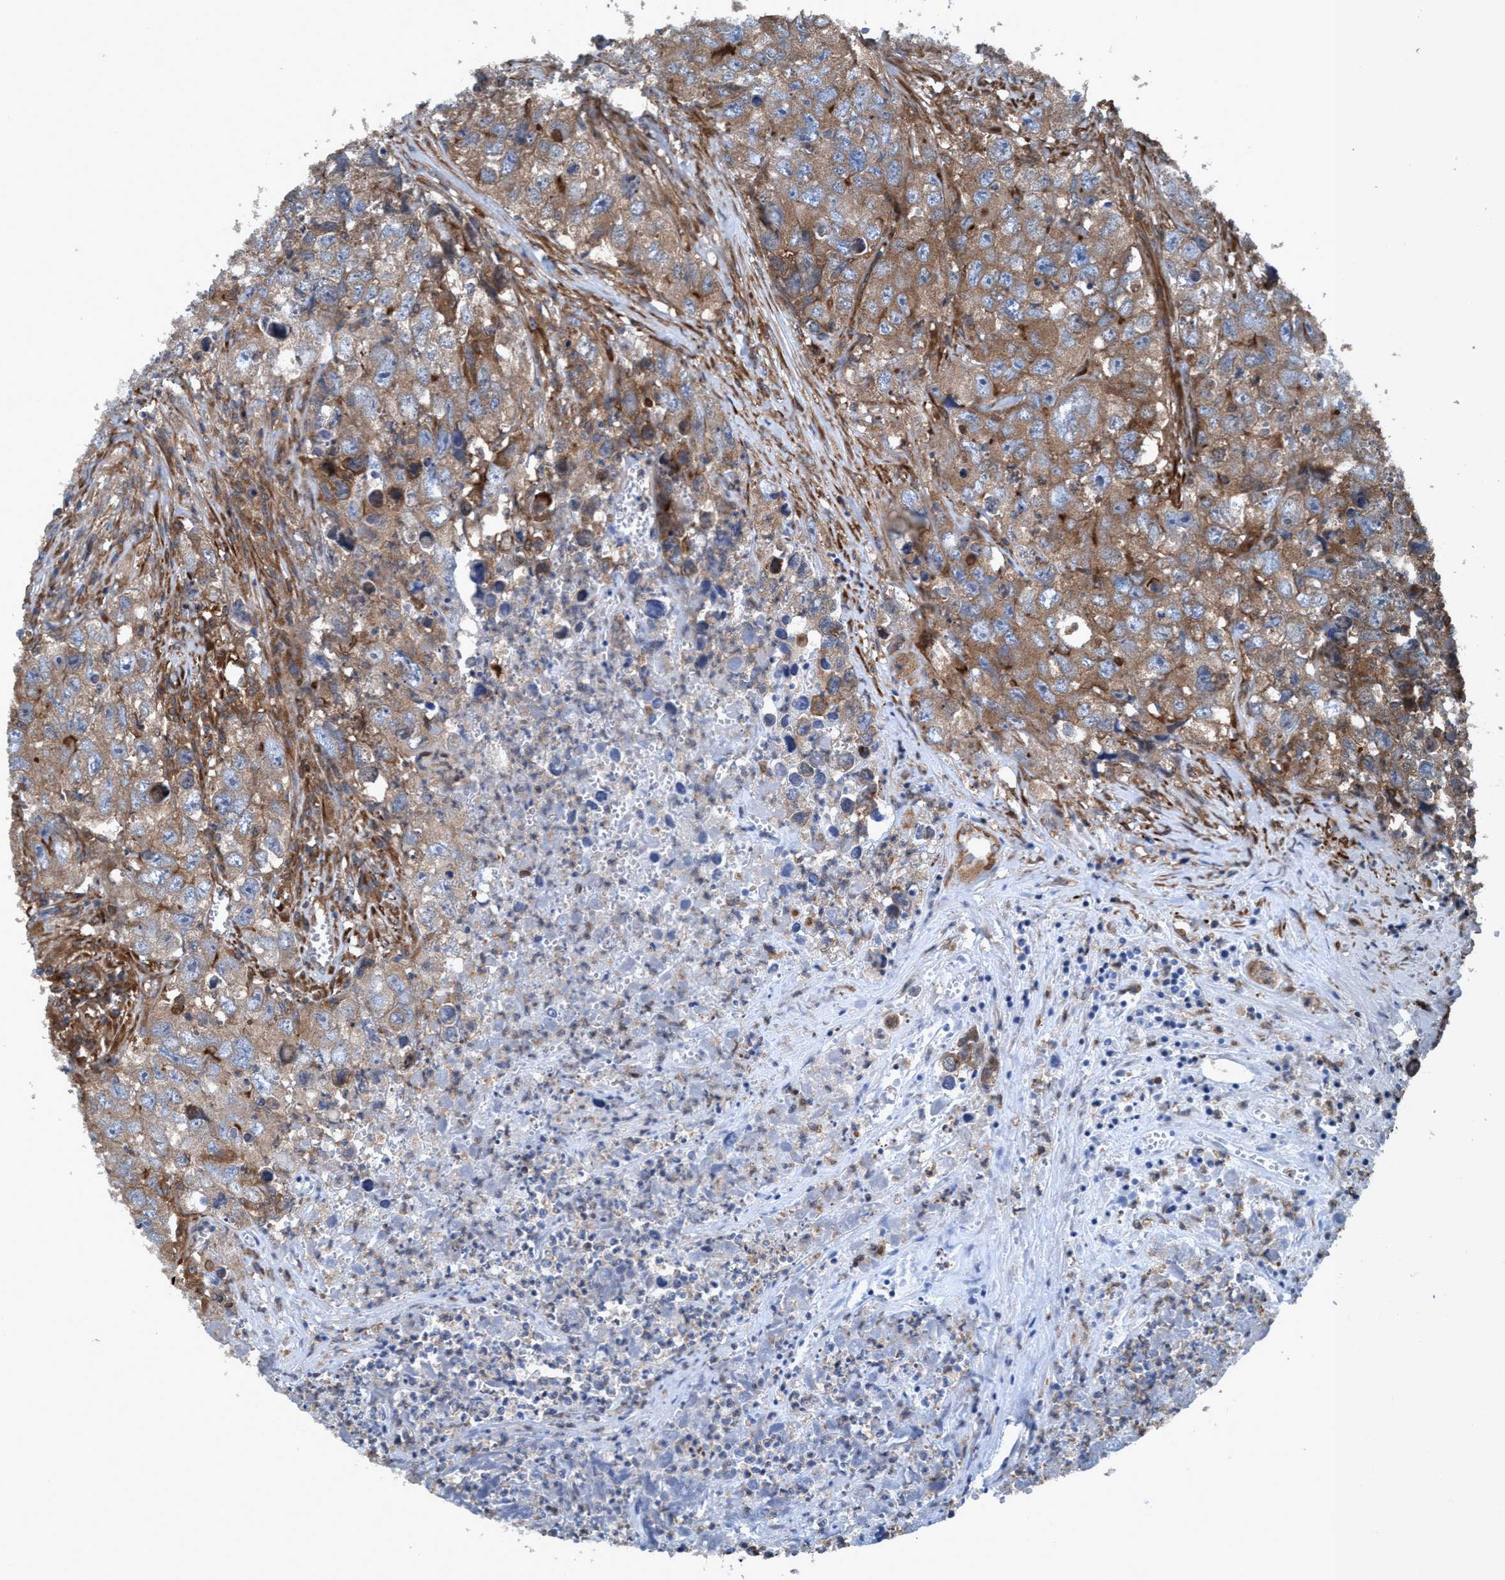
{"staining": {"intensity": "moderate", "quantity": ">75%", "location": "cytoplasmic/membranous"}, "tissue": "testis cancer", "cell_type": "Tumor cells", "image_type": "cancer", "snomed": [{"axis": "morphology", "description": "Seminoma, NOS"}, {"axis": "morphology", "description": "Carcinoma, Embryonal, NOS"}, {"axis": "topography", "description": "Testis"}], "caption": "Moderate cytoplasmic/membranous positivity for a protein is identified in about >75% of tumor cells of testis seminoma using IHC.", "gene": "NMT1", "patient": {"sex": "male", "age": 43}}